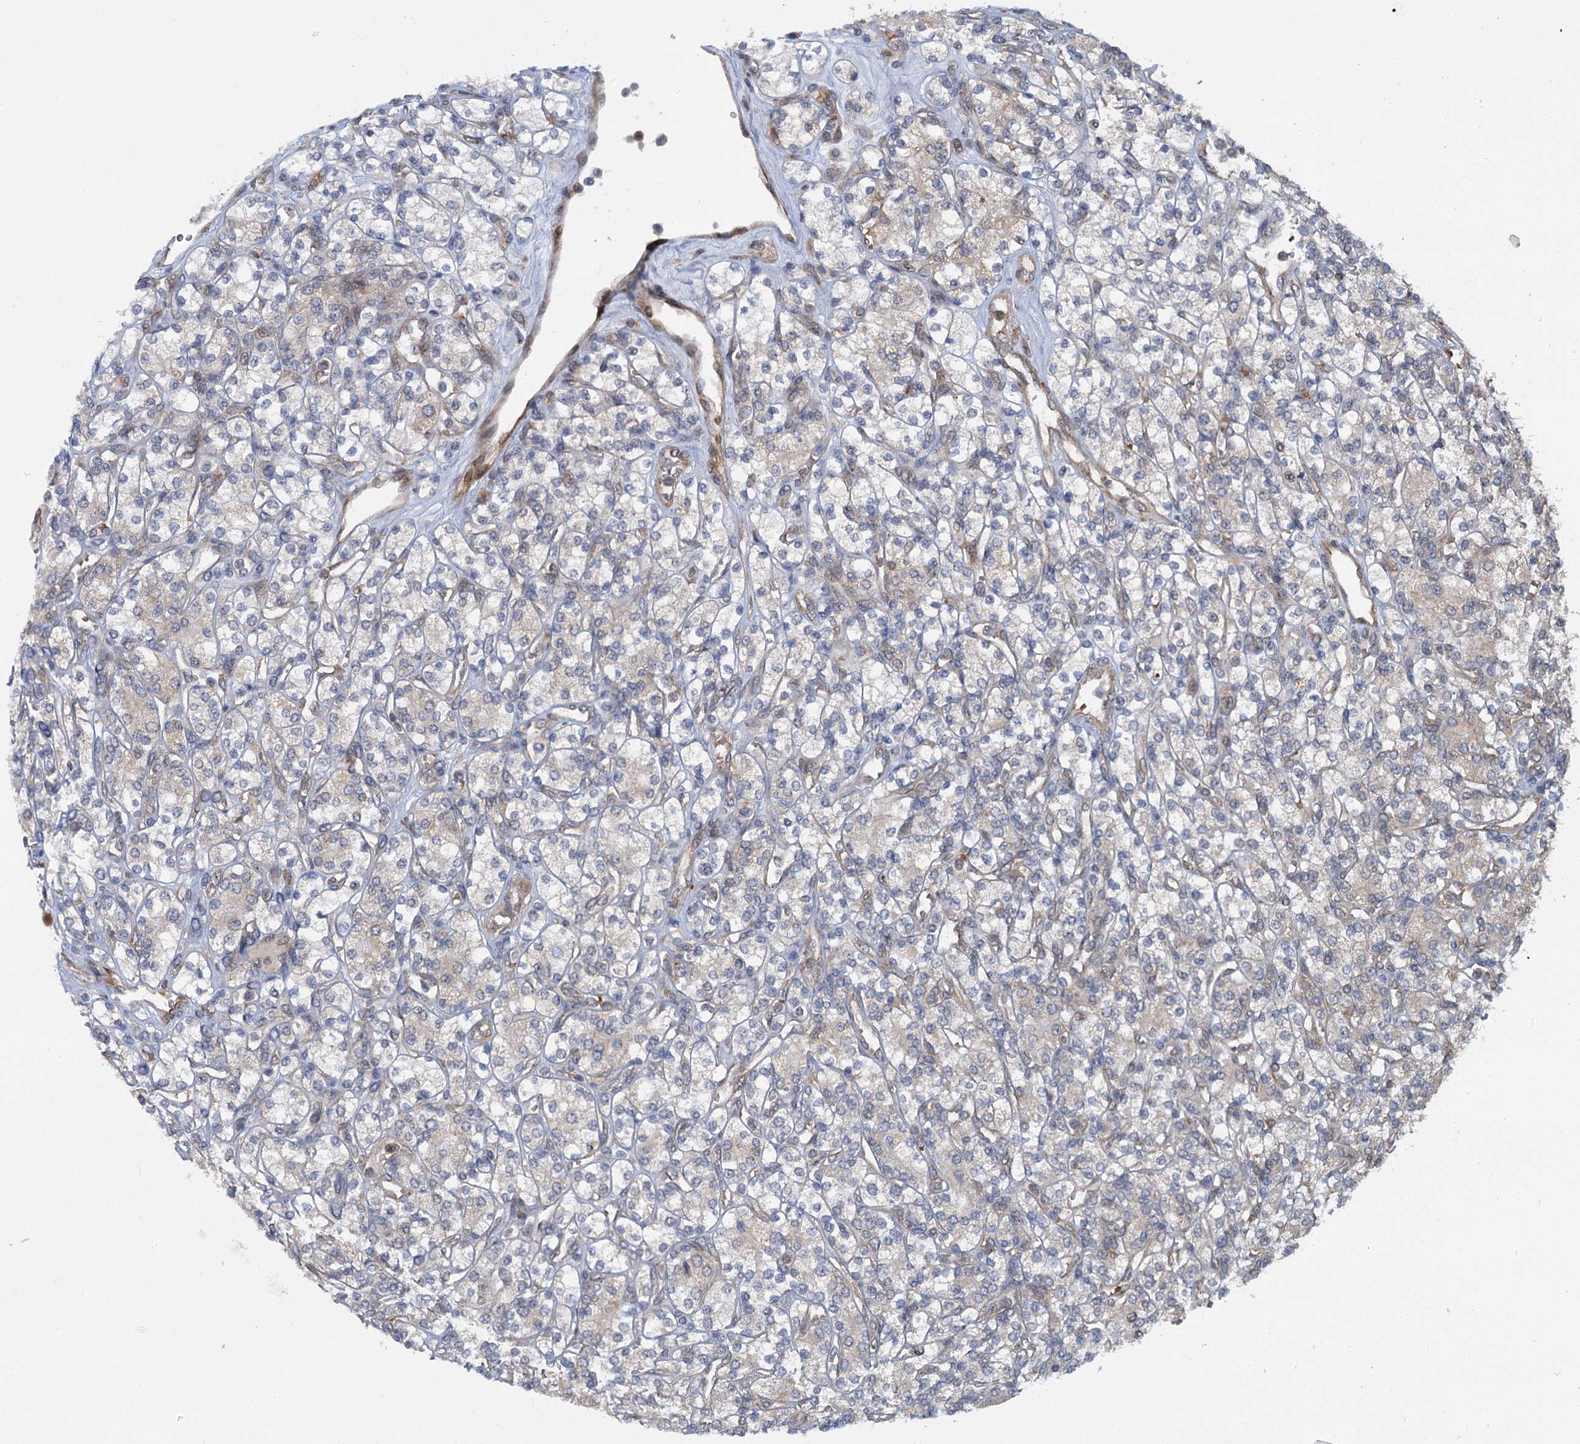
{"staining": {"intensity": "negative", "quantity": "none", "location": "none"}, "tissue": "renal cancer", "cell_type": "Tumor cells", "image_type": "cancer", "snomed": [{"axis": "morphology", "description": "Adenocarcinoma, NOS"}, {"axis": "topography", "description": "Kidney"}], "caption": "An IHC micrograph of renal cancer is shown. There is no staining in tumor cells of renal cancer.", "gene": "APBA2", "patient": {"sex": "male", "age": 77}}